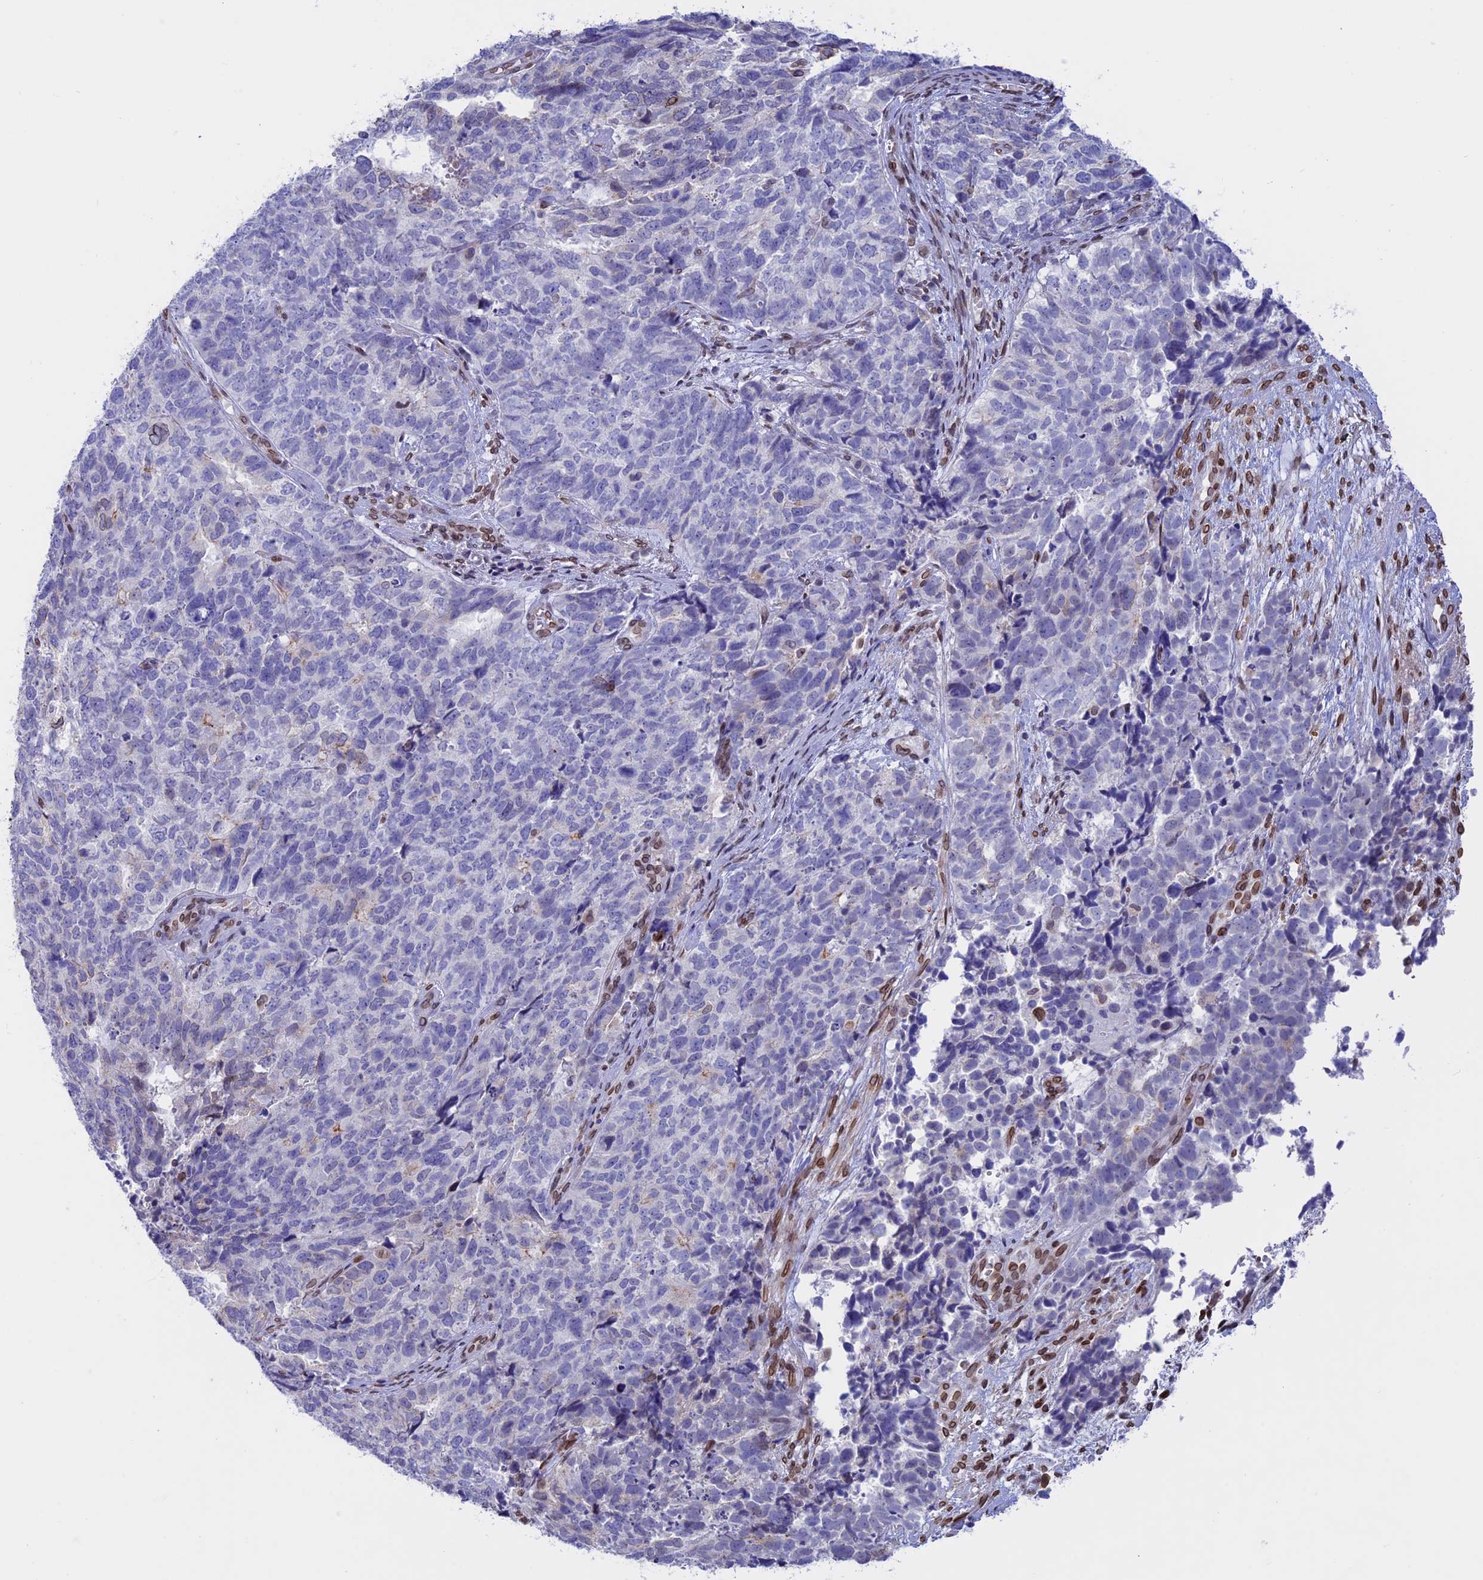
{"staining": {"intensity": "negative", "quantity": "none", "location": "none"}, "tissue": "cervical cancer", "cell_type": "Tumor cells", "image_type": "cancer", "snomed": [{"axis": "morphology", "description": "Squamous cell carcinoma, NOS"}, {"axis": "topography", "description": "Cervix"}], "caption": "High magnification brightfield microscopy of cervical squamous cell carcinoma stained with DAB (brown) and counterstained with hematoxylin (blue): tumor cells show no significant staining.", "gene": "TMPRSS7", "patient": {"sex": "female", "age": 63}}